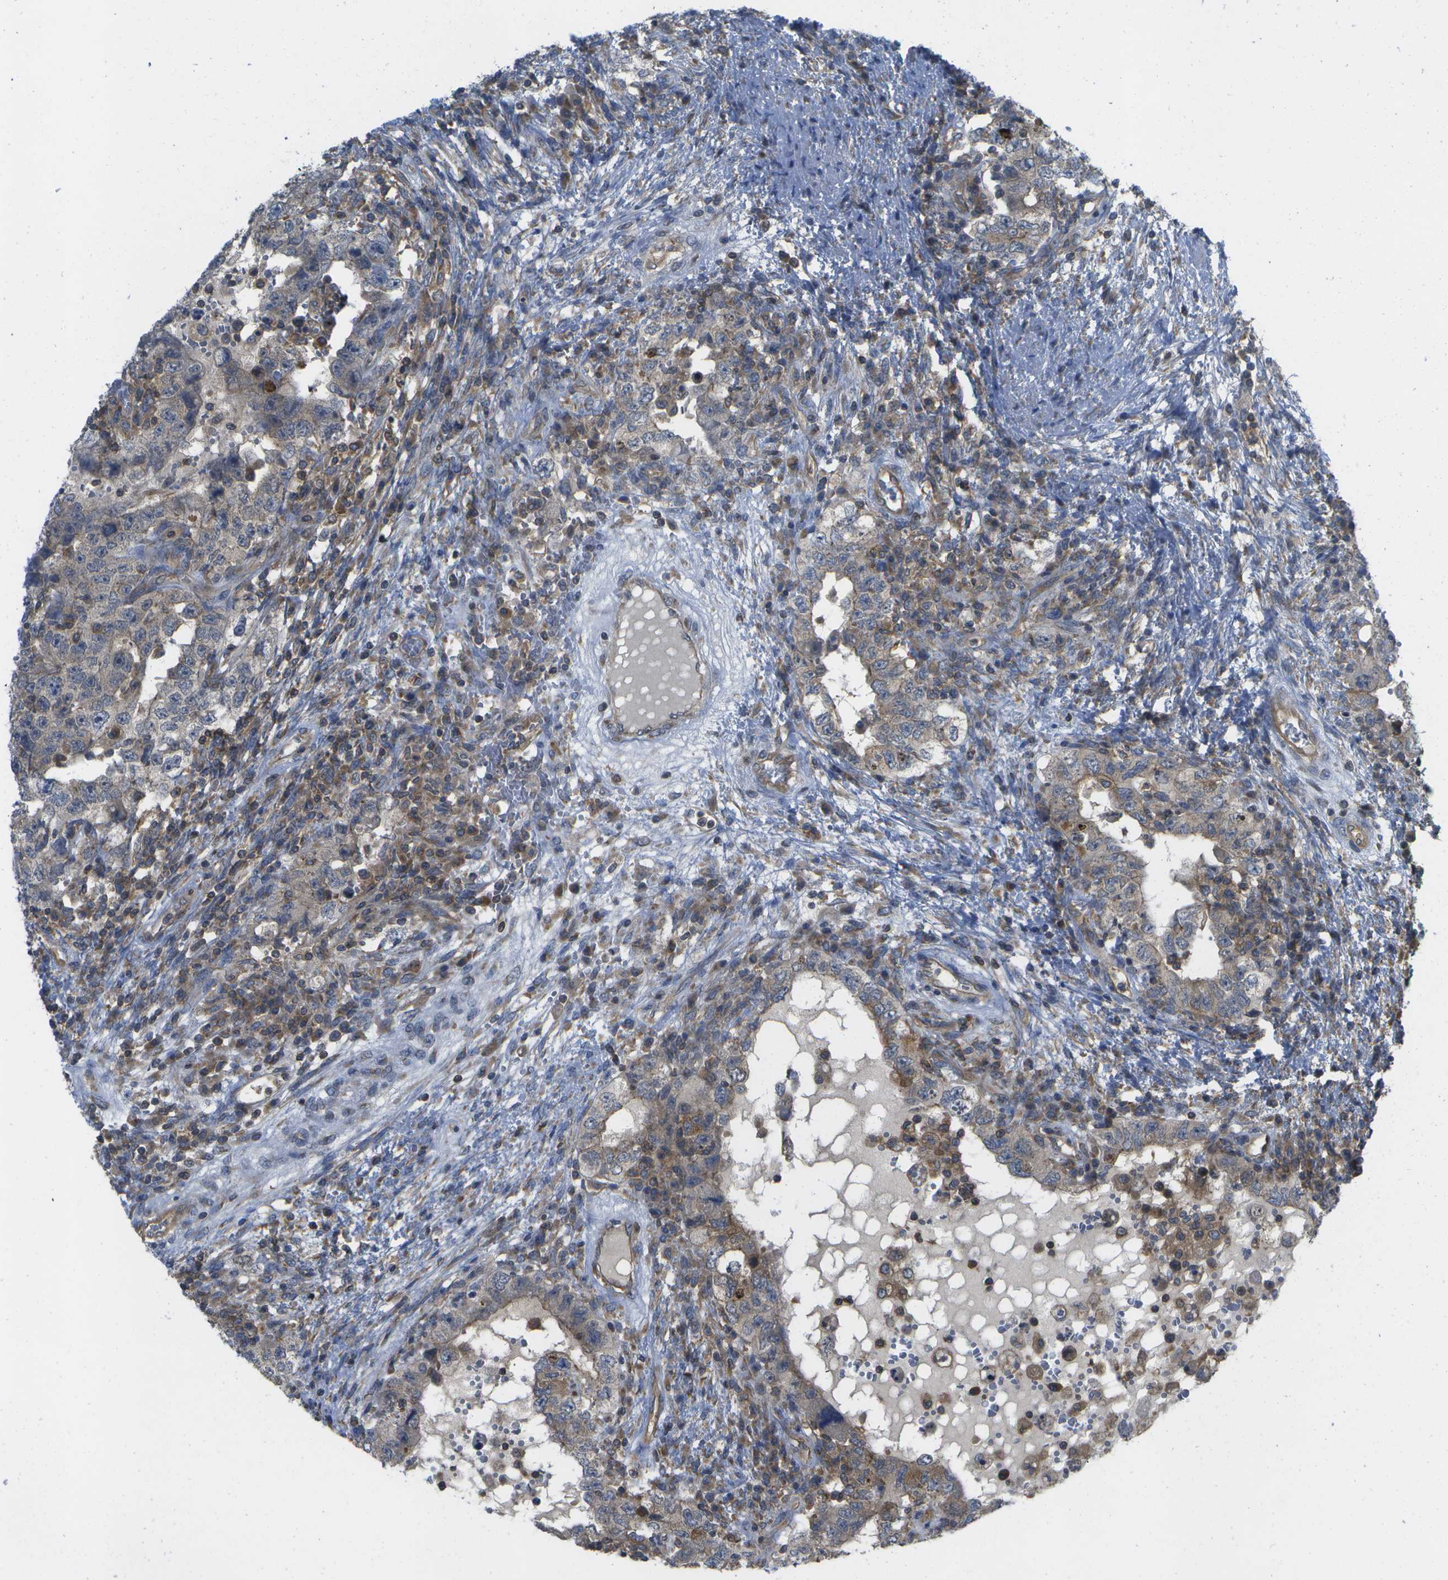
{"staining": {"intensity": "weak", "quantity": ">75%", "location": "cytoplasmic/membranous"}, "tissue": "testis cancer", "cell_type": "Tumor cells", "image_type": "cancer", "snomed": [{"axis": "morphology", "description": "Carcinoma, Embryonal, NOS"}, {"axis": "topography", "description": "Testis"}], "caption": "An IHC histopathology image of neoplastic tissue is shown. Protein staining in brown labels weak cytoplasmic/membranous positivity in testis cancer within tumor cells.", "gene": "DPM3", "patient": {"sex": "male", "age": 26}}